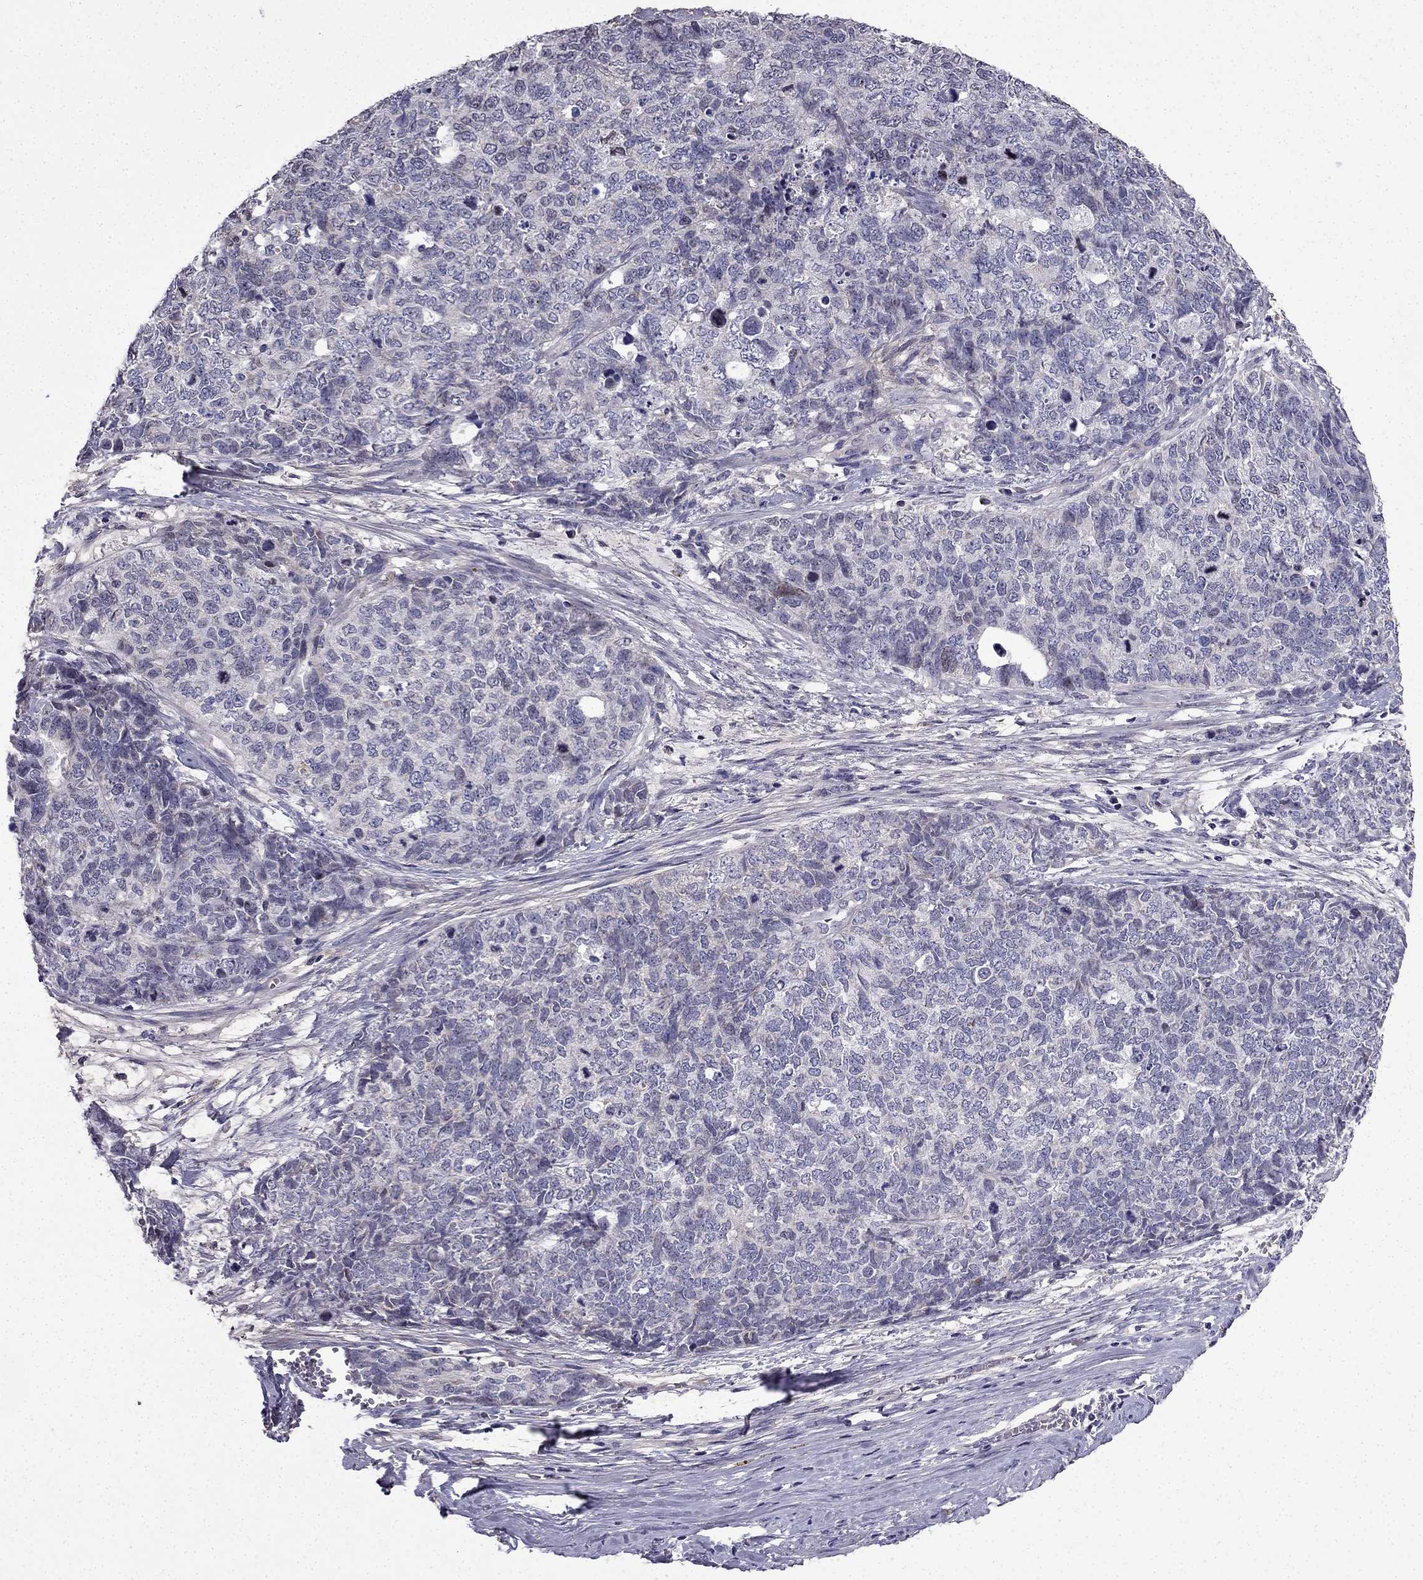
{"staining": {"intensity": "negative", "quantity": "none", "location": "none"}, "tissue": "cervical cancer", "cell_type": "Tumor cells", "image_type": "cancer", "snomed": [{"axis": "morphology", "description": "Squamous cell carcinoma, NOS"}, {"axis": "topography", "description": "Cervix"}], "caption": "Cervical cancer (squamous cell carcinoma) was stained to show a protein in brown. There is no significant staining in tumor cells.", "gene": "SLC6A2", "patient": {"sex": "female", "age": 63}}